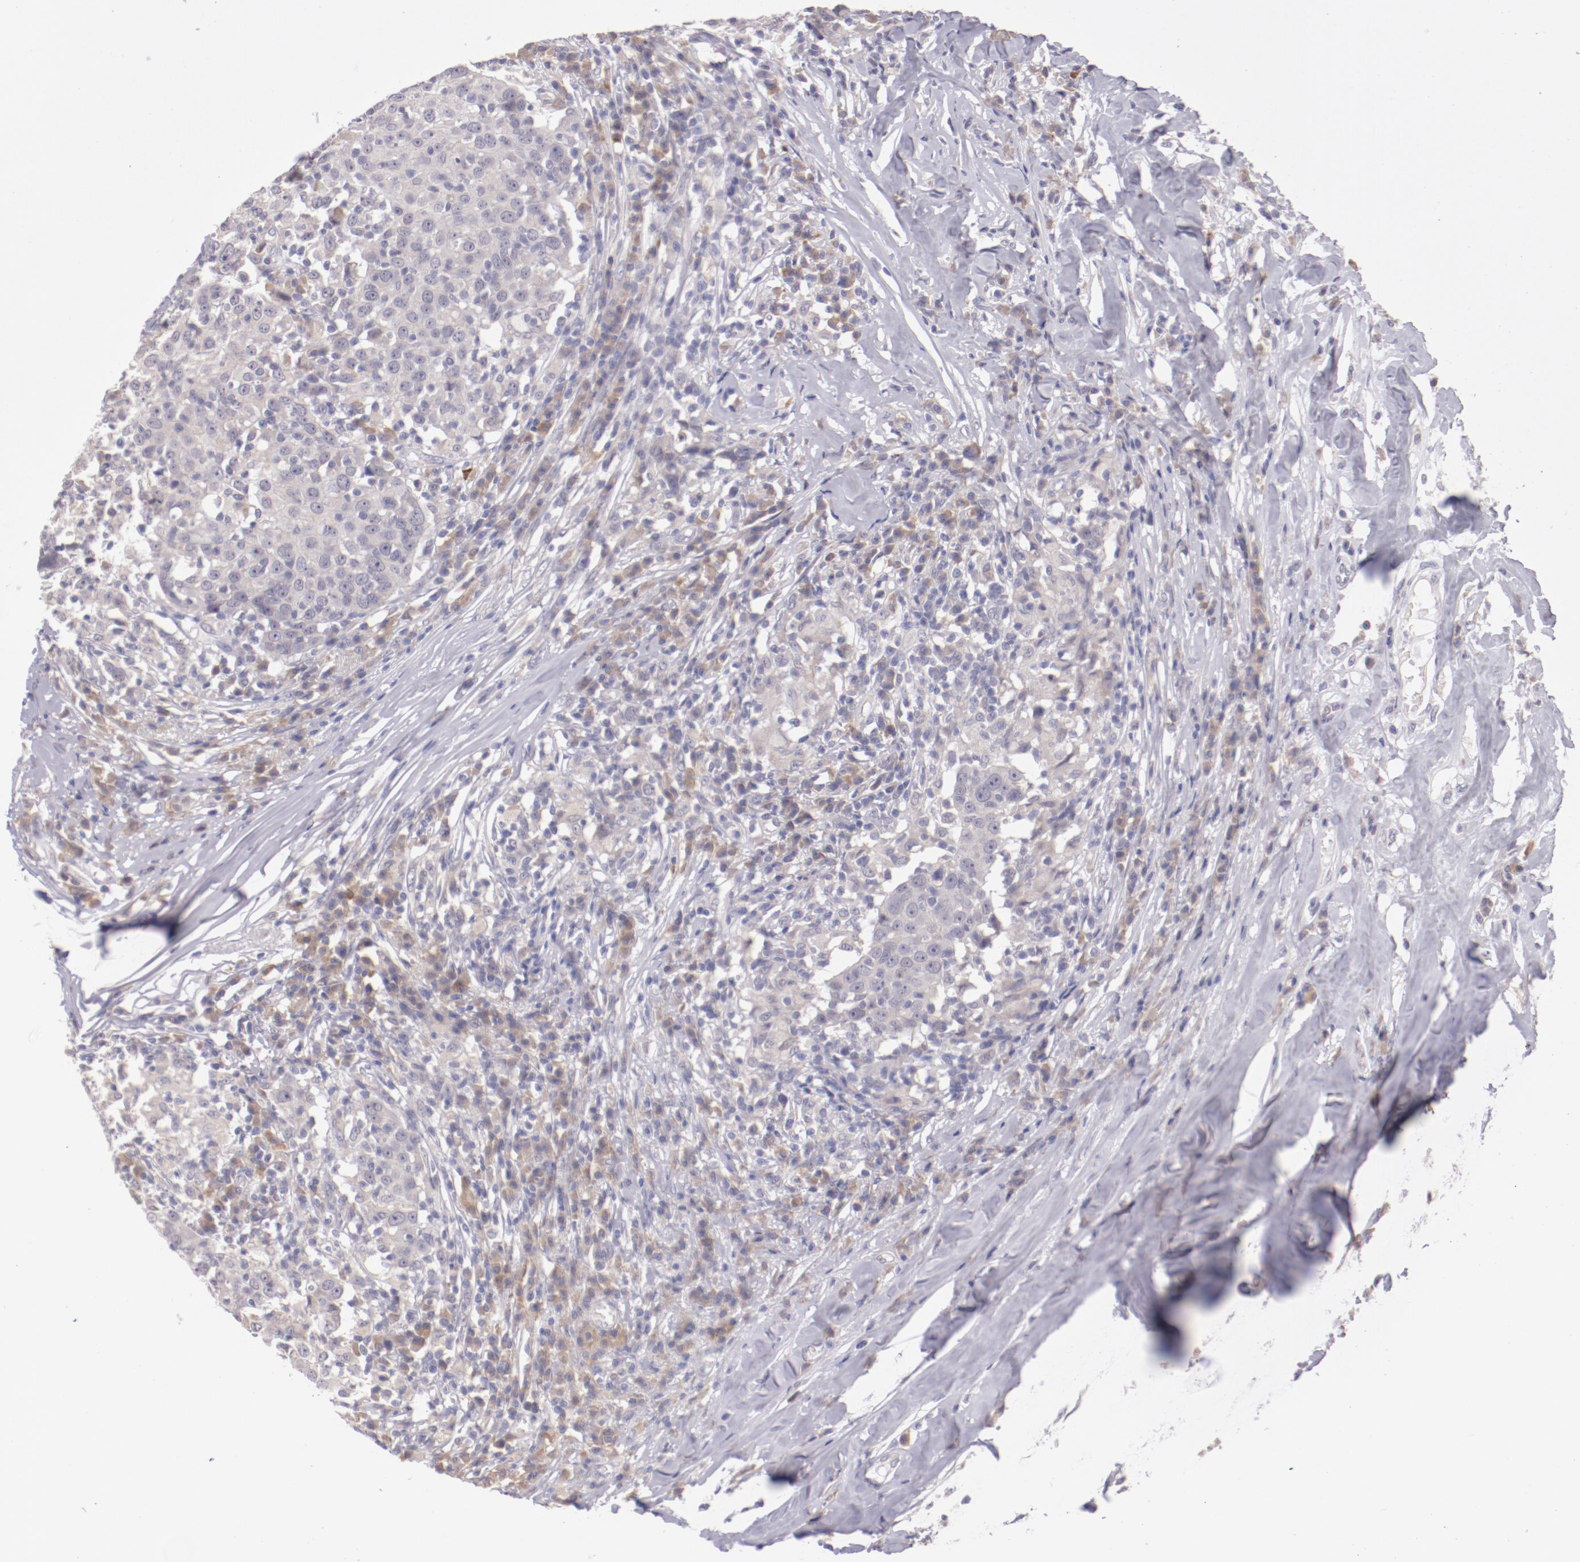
{"staining": {"intensity": "negative", "quantity": "none", "location": "none"}, "tissue": "head and neck cancer", "cell_type": "Tumor cells", "image_type": "cancer", "snomed": [{"axis": "morphology", "description": "Adenocarcinoma, NOS"}, {"axis": "topography", "description": "Salivary gland"}, {"axis": "topography", "description": "Head-Neck"}], "caption": "Protein analysis of head and neck cancer (adenocarcinoma) demonstrates no significant expression in tumor cells.", "gene": "TRAF3", "patient": {"sex": "female", "age": 65}}